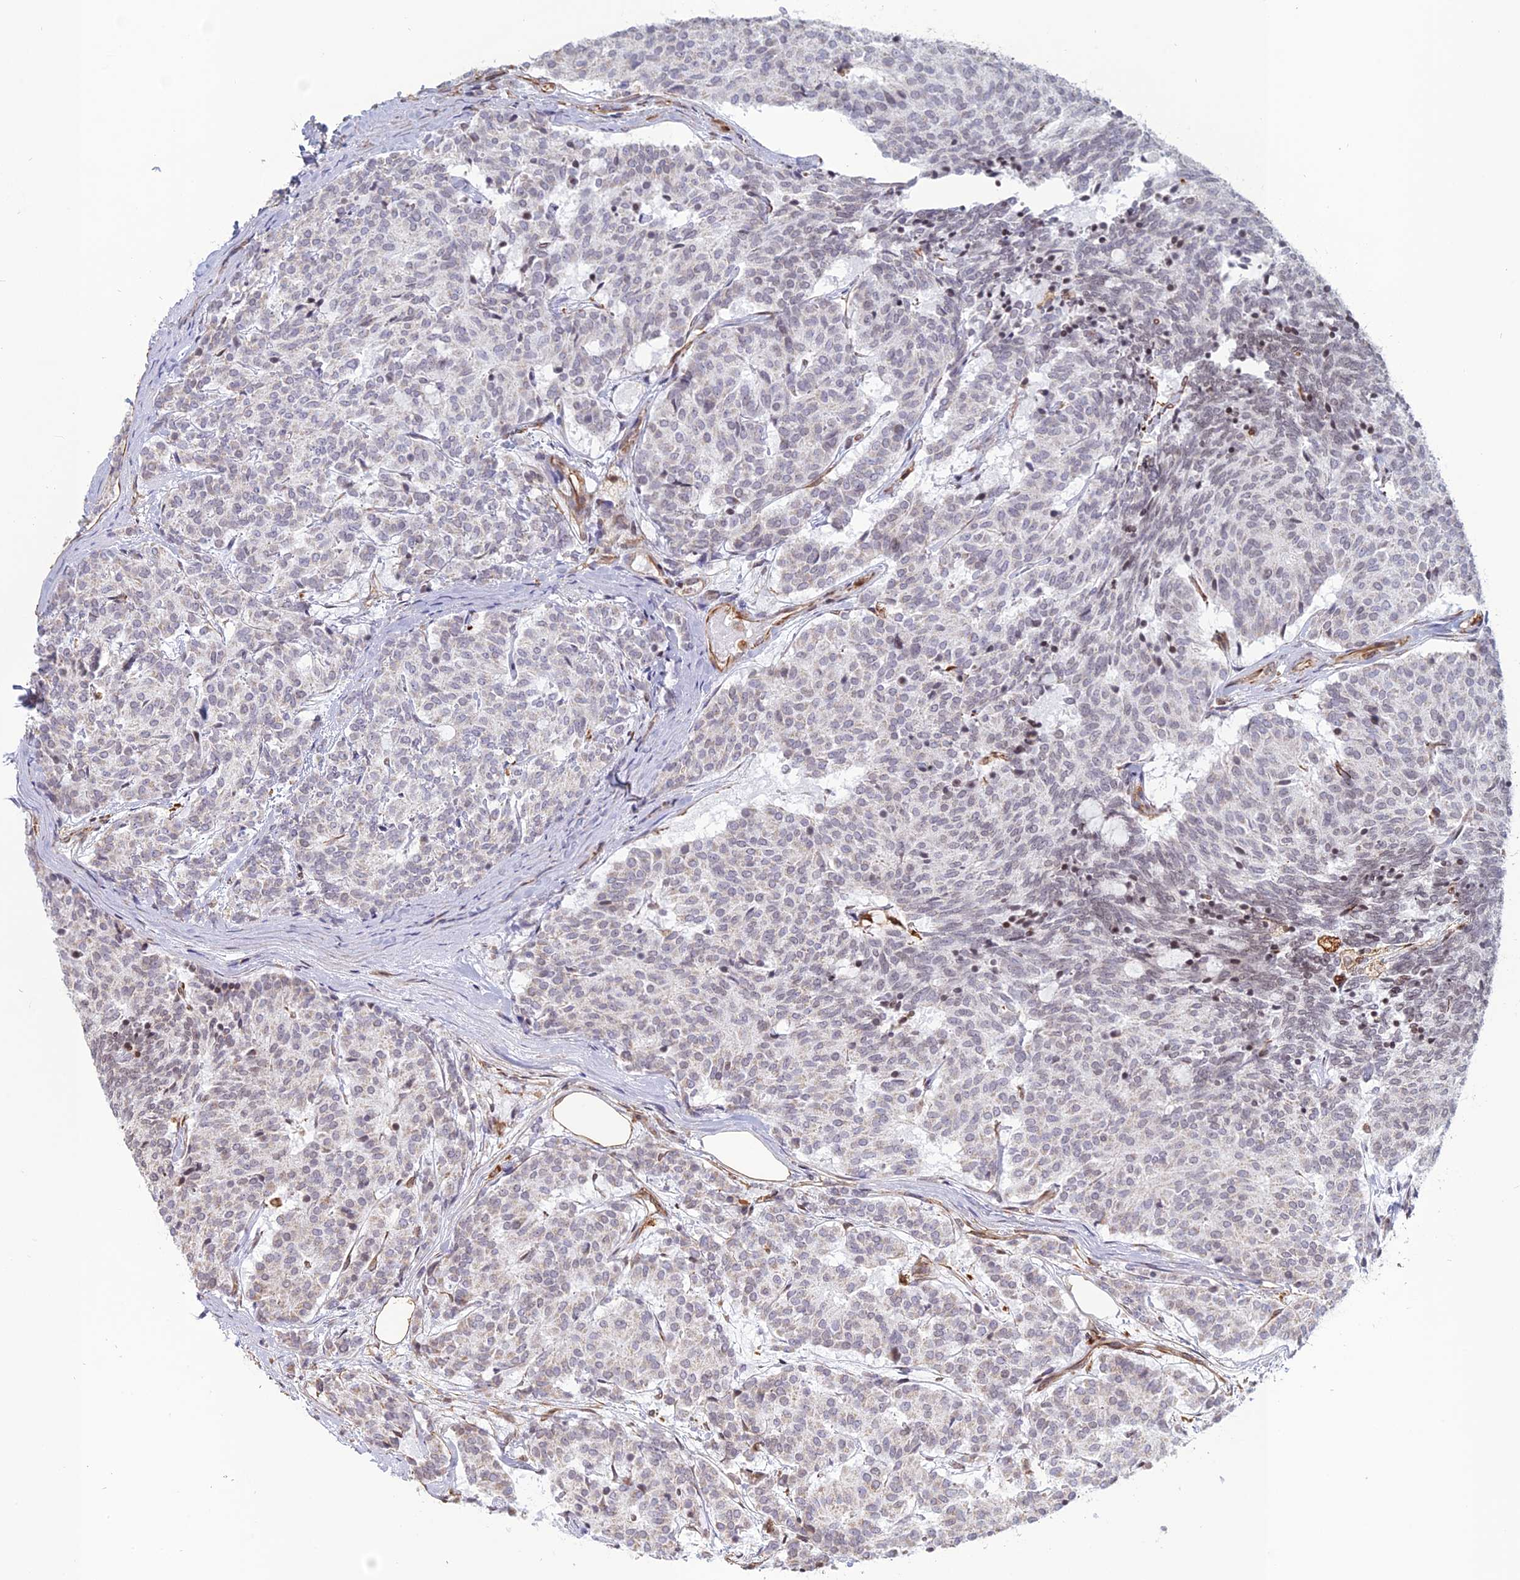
{"staining": {"intensity": "negative", "quantity": "none", "location": "none"}, "tissue": "carcinoid", "cell_type": "Tumor cells", "image_type": "cancer", "snomed": [{"axis": "morphology", "description": "Carcinoid, malignant, NOS"}, {"axis": "topography", "description": "Pancreas"}], "caption": "Immunohistochemistry (IHC) photomicrograph of carcinoid stained for a protein (brown), which reveals no staining in tumor cells.", "gene": "APOBR", "patient": {"sex": "female", "age": 54}}